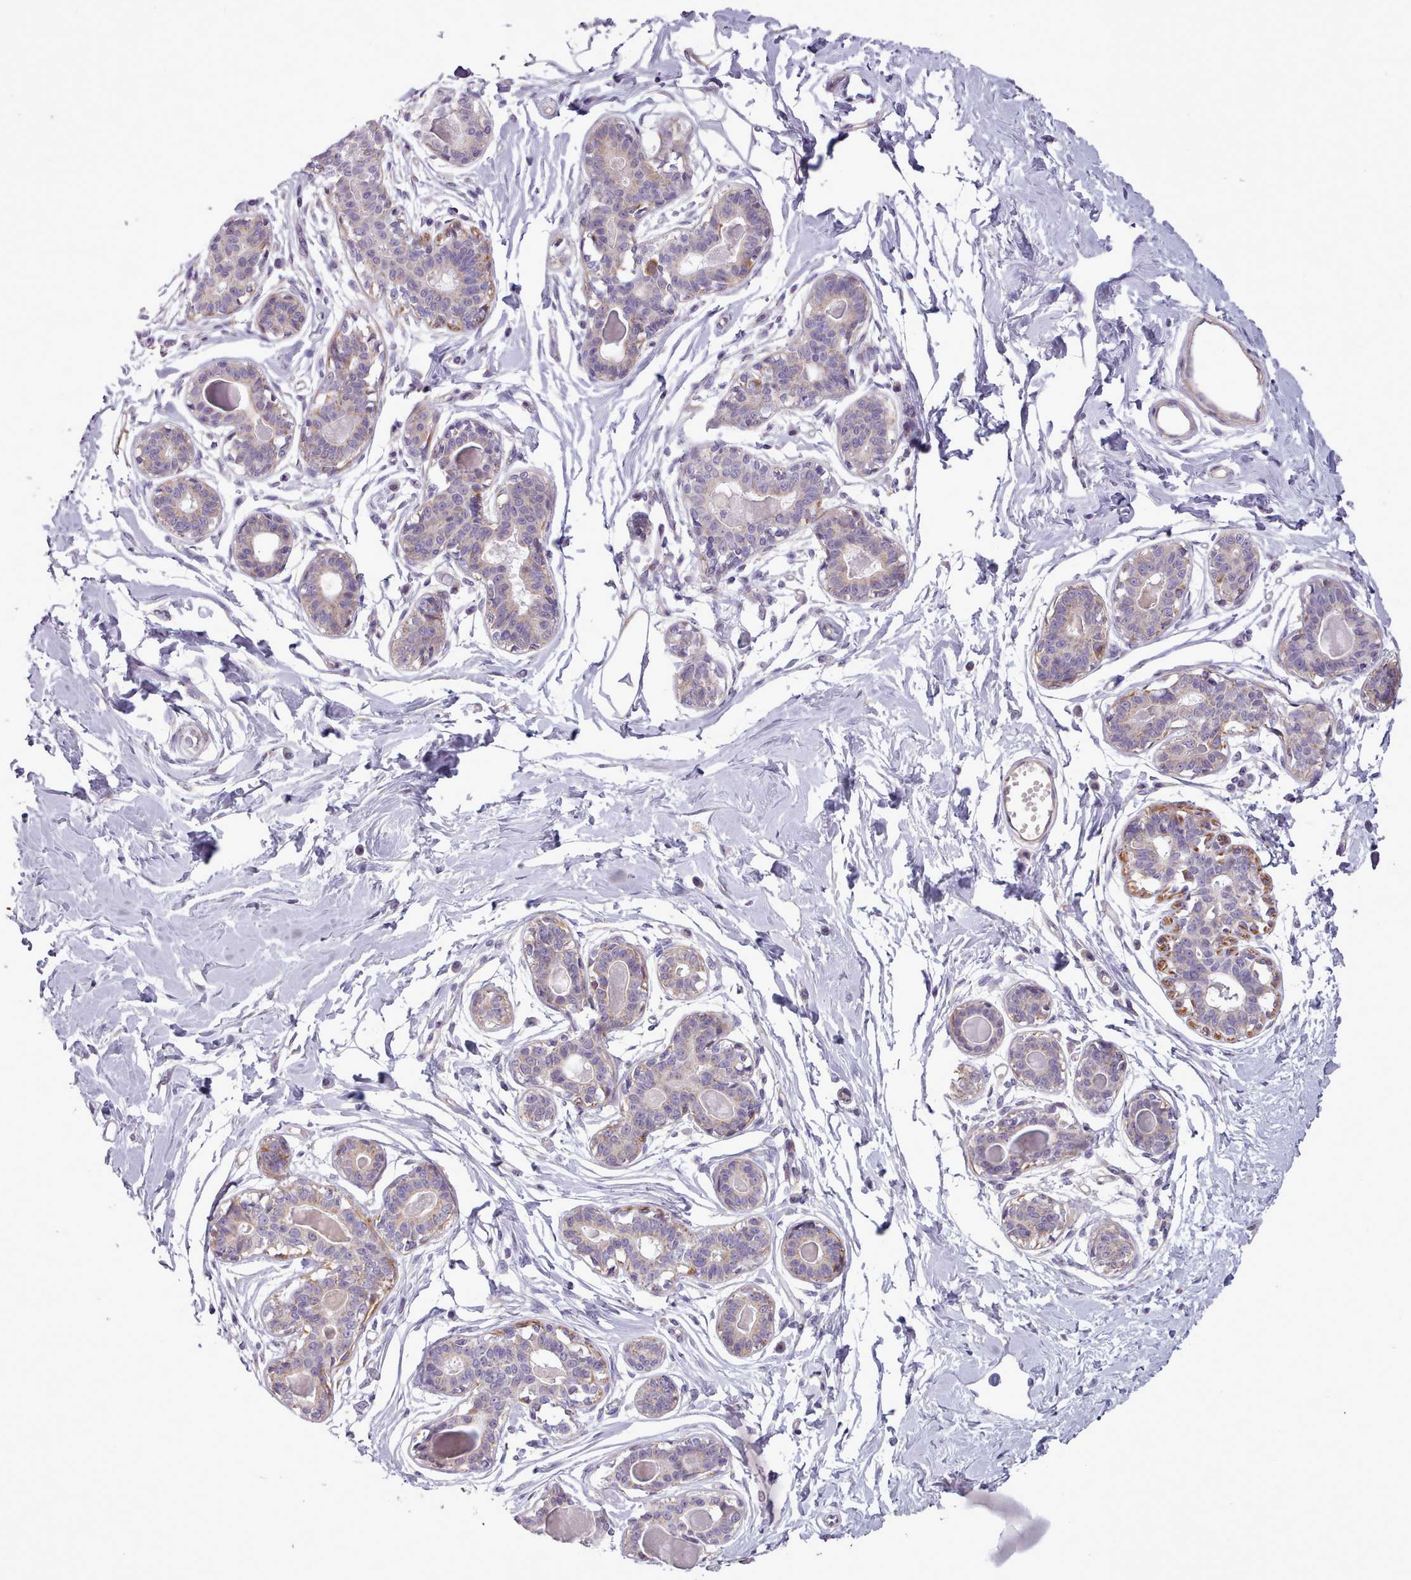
{"staining": {"intensity": "moderate", "quantity": "<25%", "location": "cytoplasmic/membranous"}, "tissue": "breast", "cell_type": "Glandular cells", "image_type": "normal", "snomed": [{"axis": "morphology", "description": "Normal tissue, NOS"}, {"axis": "topography", "description": "Breast"}], "caption": "DAB (3,3'-diaminobenzidine) immunohistochemical staining of normal human breast demonstrates moderate cytoplasmic/membranous protein expression in approximately <25% of glandular cells.", "gene": "AVL9", "patient": {"sex": "female", "age": 45}}